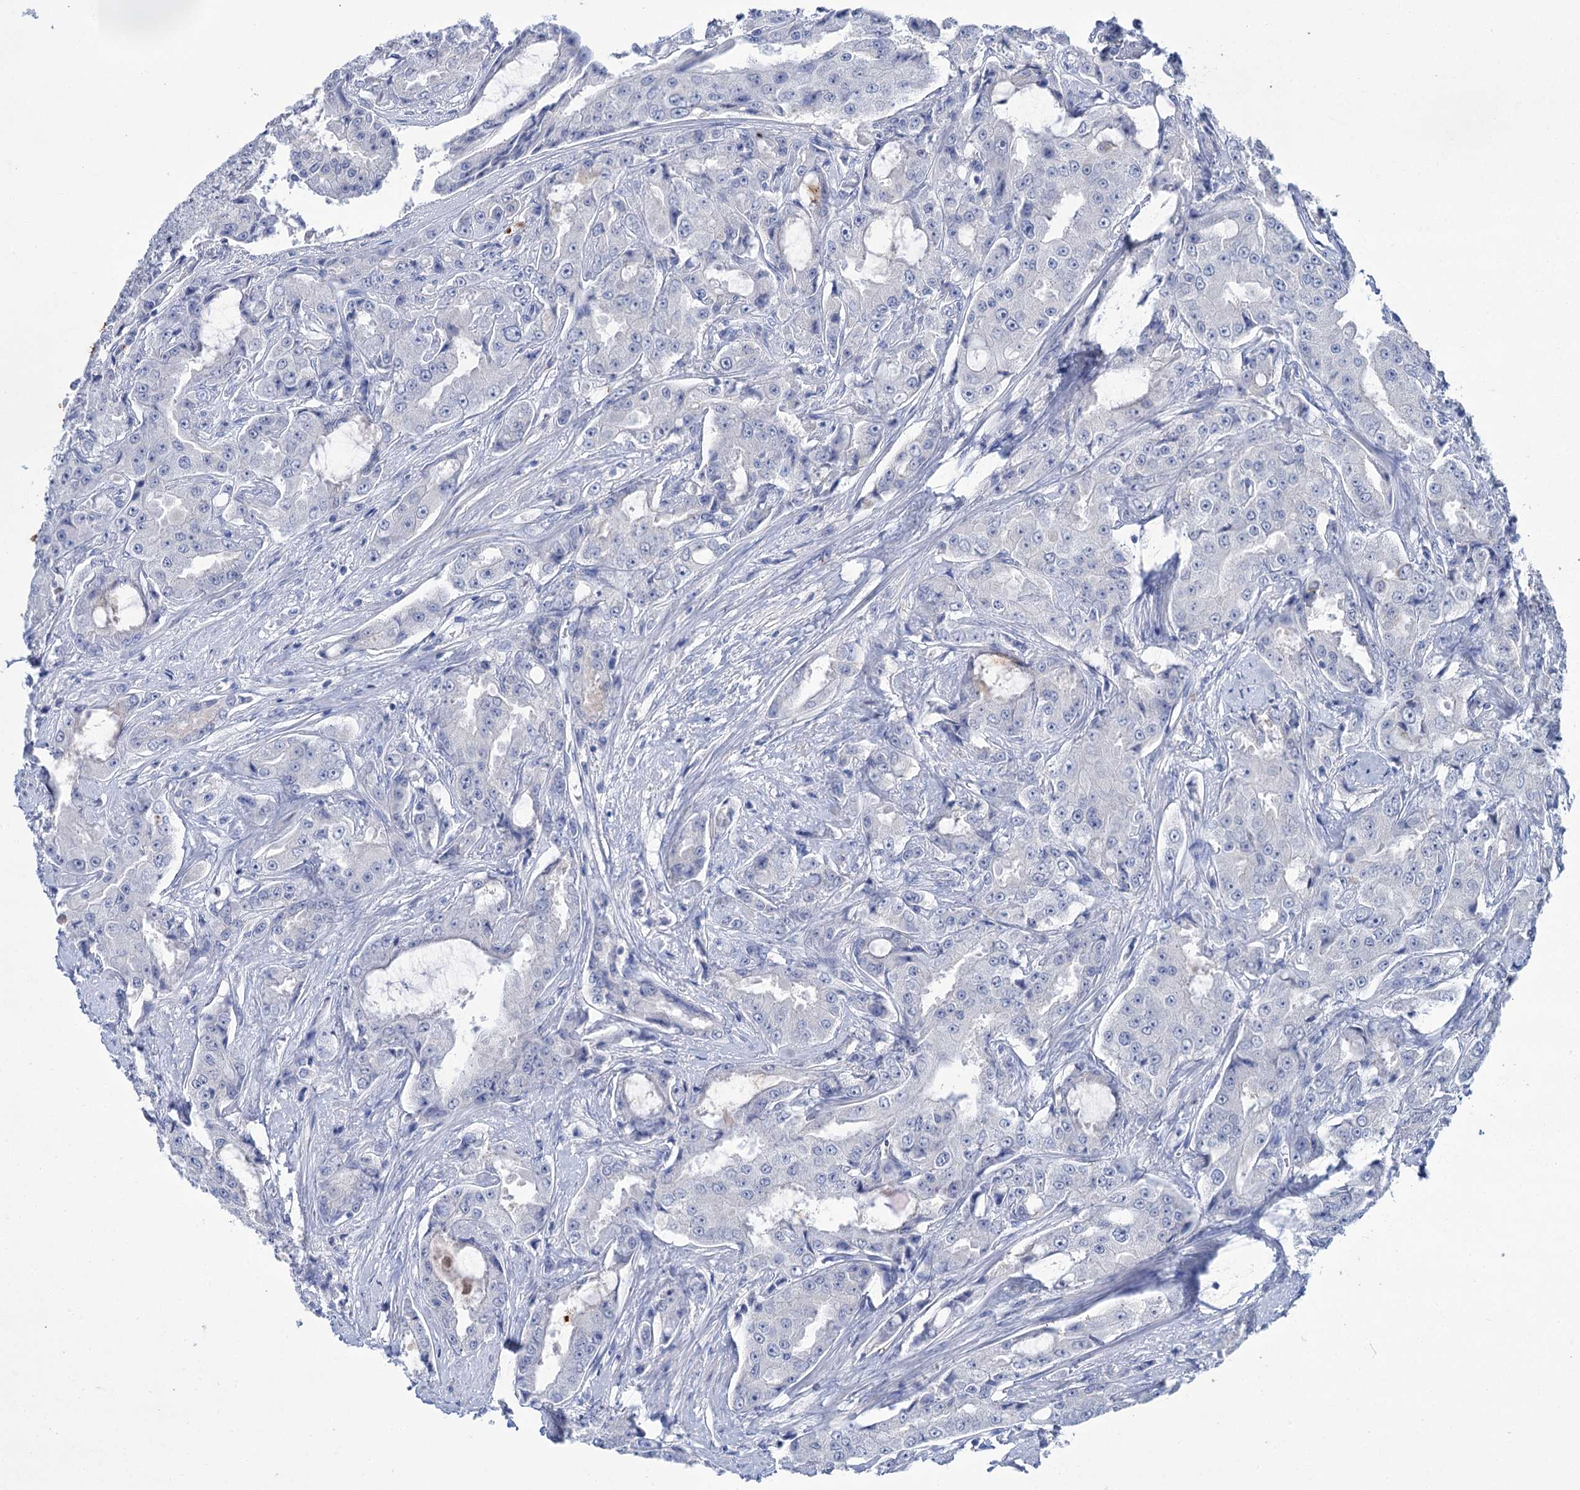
{"staining": {"intensity": "negative", "quantity": "none", "location": "none"}, "tissue": "prostate cancer", "cell_type": "Tumor cells", "image_type": "cancer", "snomed": [{"axis": "morphology", "description": "Adenocarcinoma, High grade"}, {"axis": "topography", "description": "Prostate"}], "caption": "An image of prostate cancer (adenocarcinoma (high-grade)) stained for a protein shows no brown staining in tumor cells.", "gene": "LYZL4", "patient": {"sex": "male", "age": 73}}